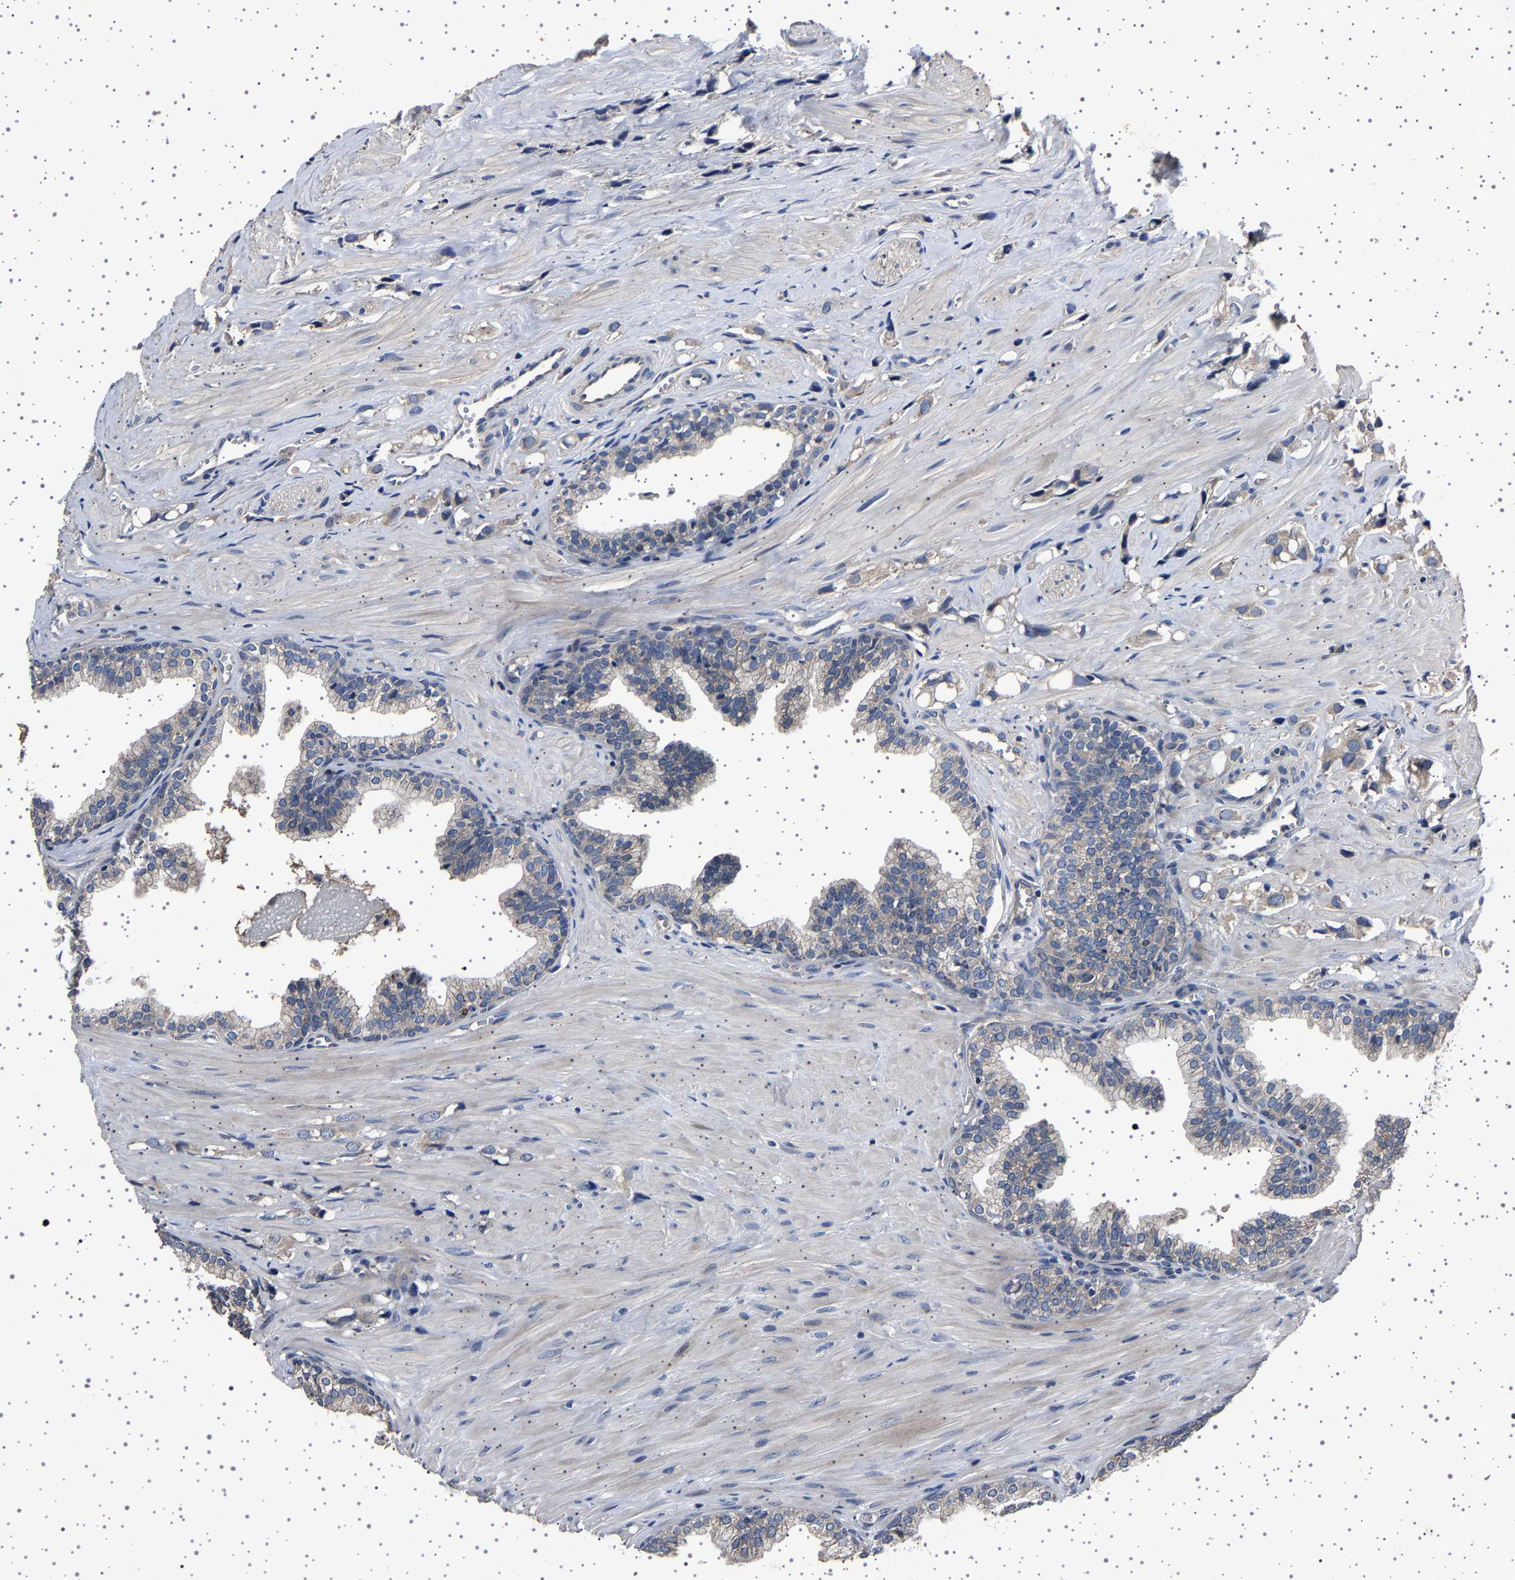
{"staining": {"intensity": "negative", "quantity": "none", "location": "none"}, "tissue": "prostate cancer", "cell_type": "Tumor cells", "image_type": "cancer", "snomed": [{"axis": "morphology", "description": "Adenocarcinoma, High grade"}, {"axis": "topography", "description": "Prostate"}], "caption": "Immunohistochemistry (IHC) image of prostate adenocarcinoma (high-grade) stained for a protein (brown), which demonstrates no positivity in tumor cells. The staining was performed using DAB to visualize the protein expression in brown, while the nuclei were stained in blue with hematoxylin (Magnification: 20x).", "gene": "NCKAP1", "patient": {"sex": "male", "age": 52}}